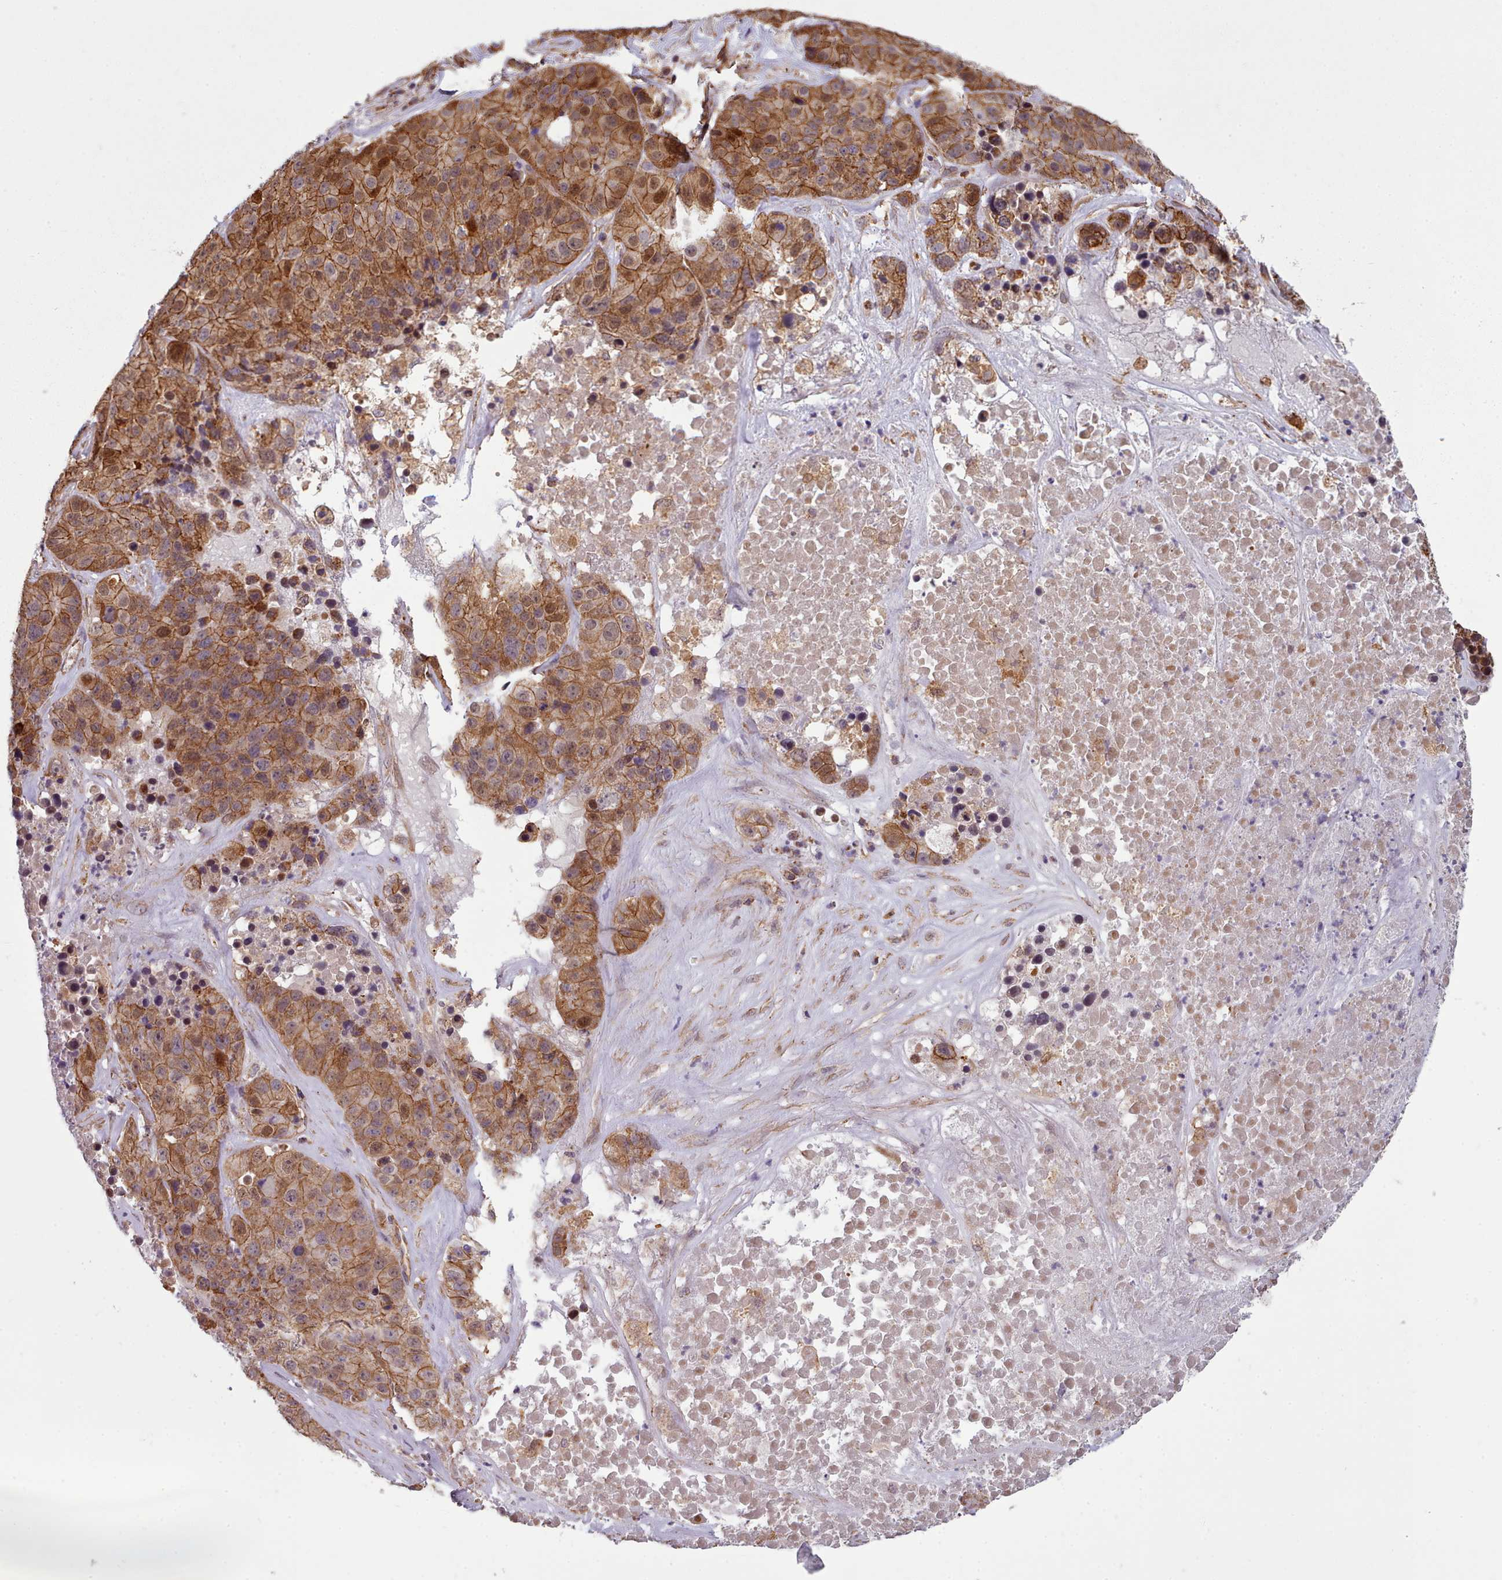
{"staining": {"intensity": "moderate", "quantity": ">75%", "location": "cytoplasmic/membranous,nuclear"}, "tissue": "stomach cancer", "cell_type": "Tumor cells", "image_type": "cancer", "snomed": [{"axis": "morphology", "description": "Adenocarcinoma, NOS"}, {"axis": "topography", "description": "Stomach"}], "caption": "This photomicrograph reveals immunohistochemistry (IHC) staining of human stomach cancer, with medium moderate cytoplasmic/membranous and nuclear staining in approximately >75% of tumor cells.", "gene": "MRPL46", "patient": {"sex": "male", "age": 71}}